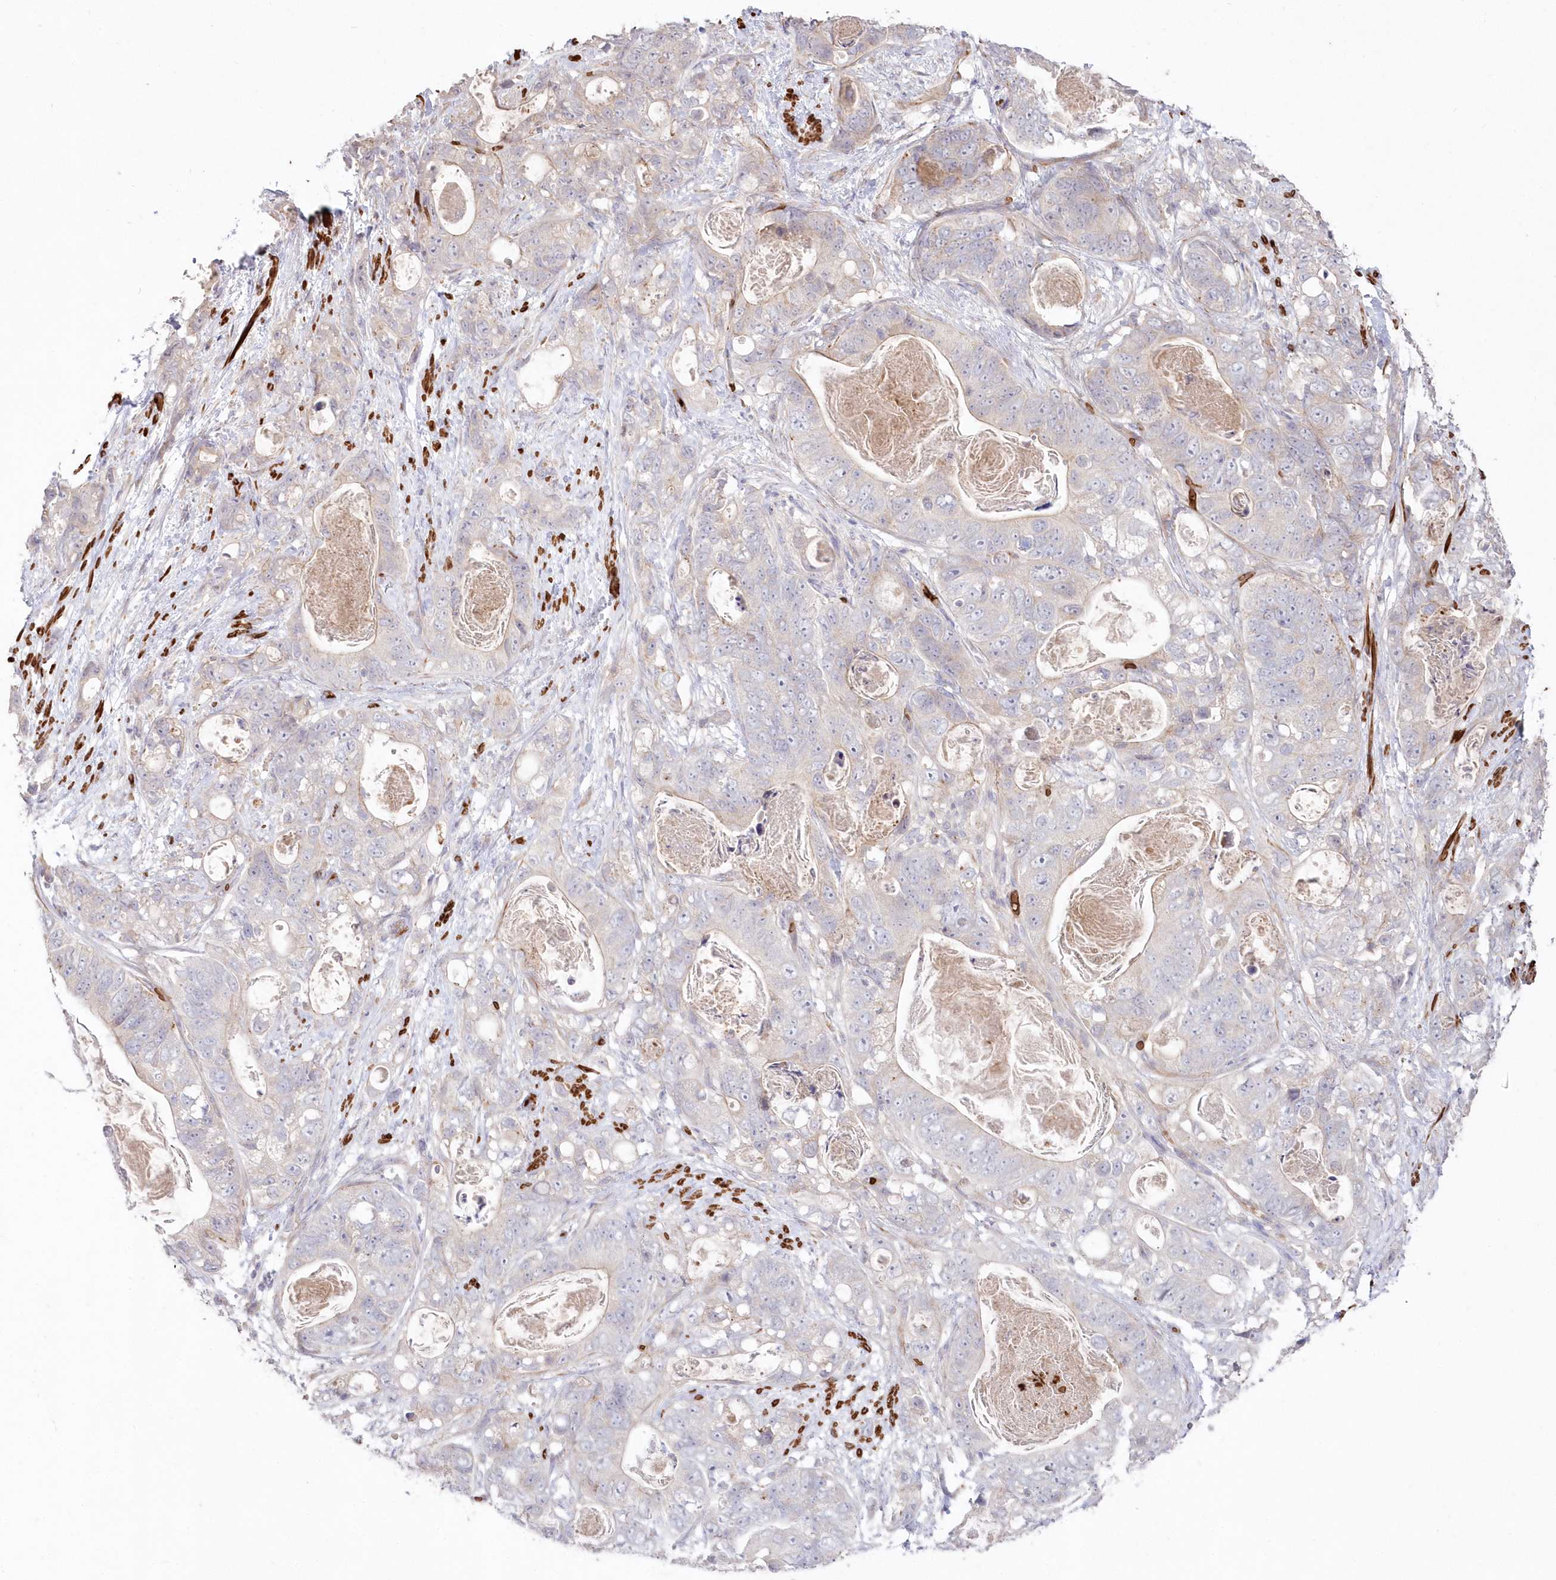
{"staining": {"intensity": "weak", "quantity": "<25%", "location": "cytoplasmic/membranous"}, "tissue": "stomach cancer", "cell_type": "Tumor cells", "image_type": "cancer", "snomed": [{"axis": "morphology", "description": "Normal tissue, NOS"}, {"axis": "morphology", "description": "Adenocarcinoma, NOS"}, {"axis": "topography", "description": "Stomach"}], "caption": "This is an immunohistochemistry micrograph of human stomach cancer (adenocarcinoma). There is no staining in tumor cells.", "gene": "SERINC1", "patient": {"sex": "female", "age": 89}}